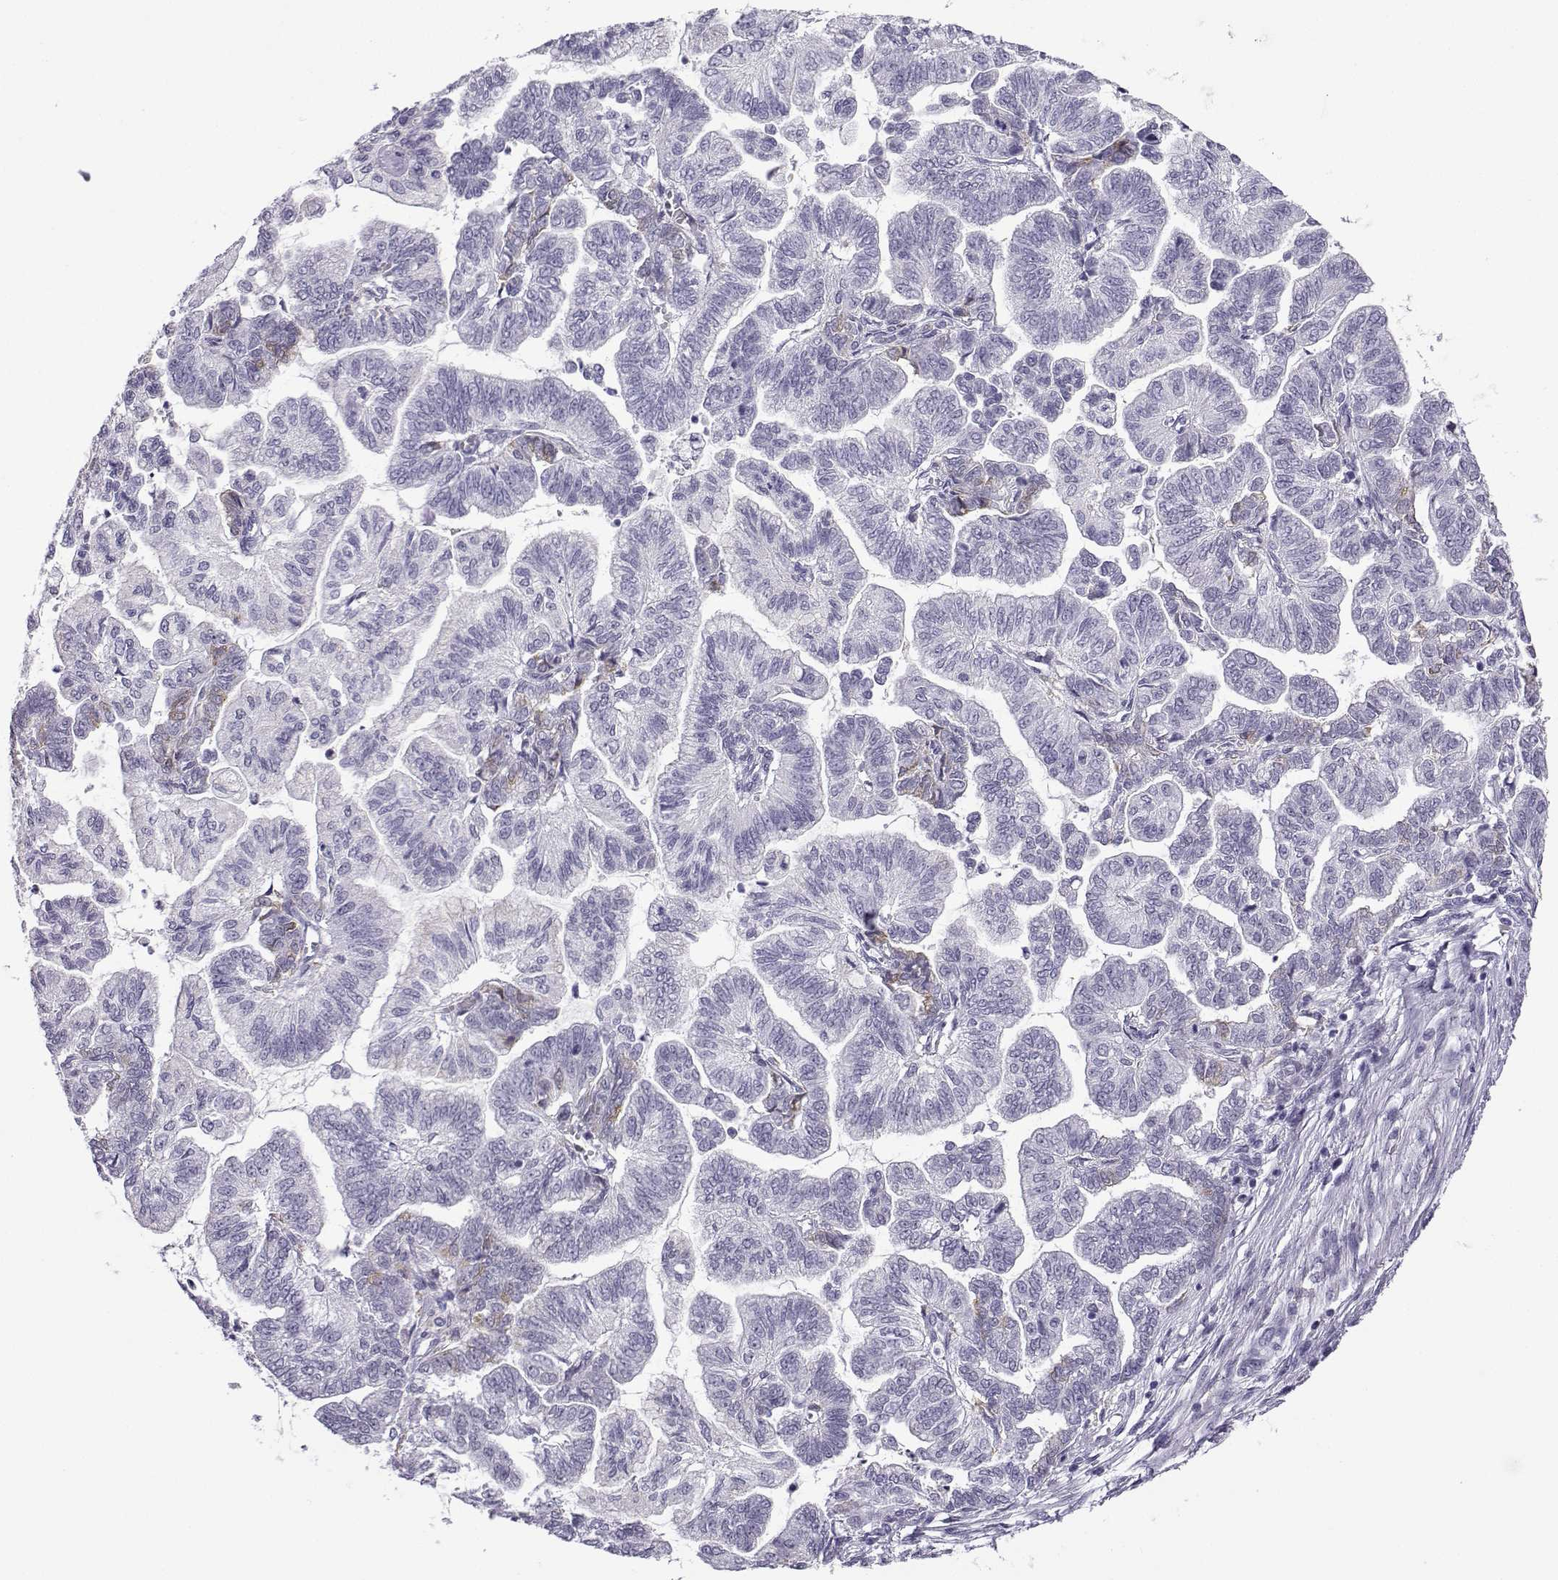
{"staining": {"intensity": "weak", "quantity": "<25%", "location": "cytoplasmic/membranous"}, "tissue": "stomach cancer", "cell_type": "Tumor cells", "image_type": "cancer", "snomed": [{"axis": "morphology", "description": "Adenocarcinoma, NOS"}, {"axis": "topography", "description": "Stomach"}], "caption": "Immunohistochemistry image of neoplastic tissue: stomach cancer (adenocarcinoma) stained with DAB (3,3'-diaminobenzidine) demonstrates no significant protein expression in tumor cells. Nuclei are stained in blue.", "gene": "MRGBP", "patient": {"sex": "male", "age": 83}}